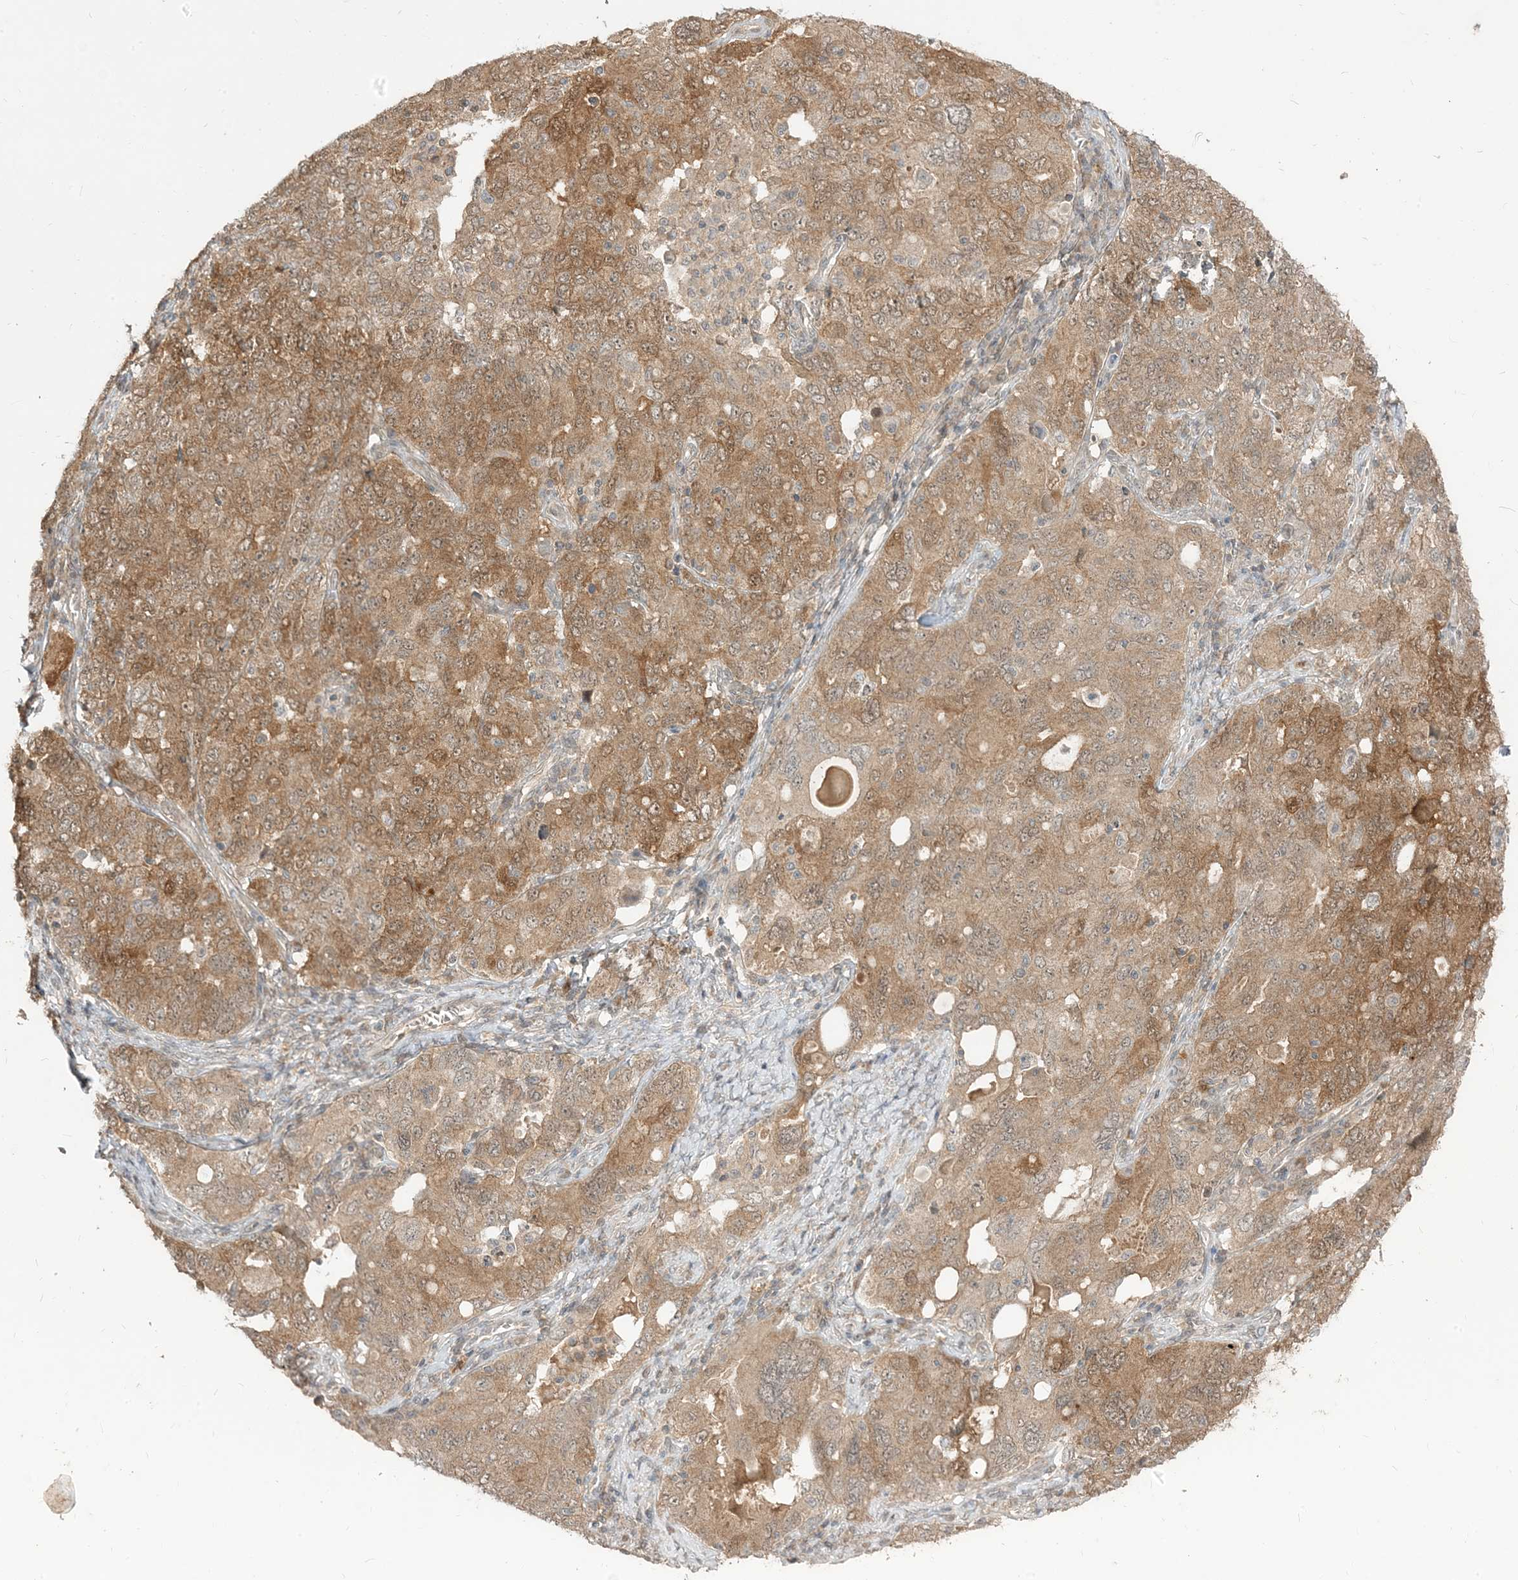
{"staining": {"intensity": "moderate", "quantity": ">75%", "location": "cytoplasmic/membranous"}, "tissue": "ovarian cancer", "cell_type": "Tumor cells", "image_type": "cancer", "snomed": [{"axis": "morphology", "description": "Carcinoma, endometroid"}, {"axis": "topography", "description": "Ovary"}], "caption": "Protein expression analysis of human endometroid carcinoma (ovarian) reveals moderate cytoplasmic/membranous positivity in about >75% of tumor cells.", "gene": "TBCC", "patient": {"sex": "female", "age": 62}}